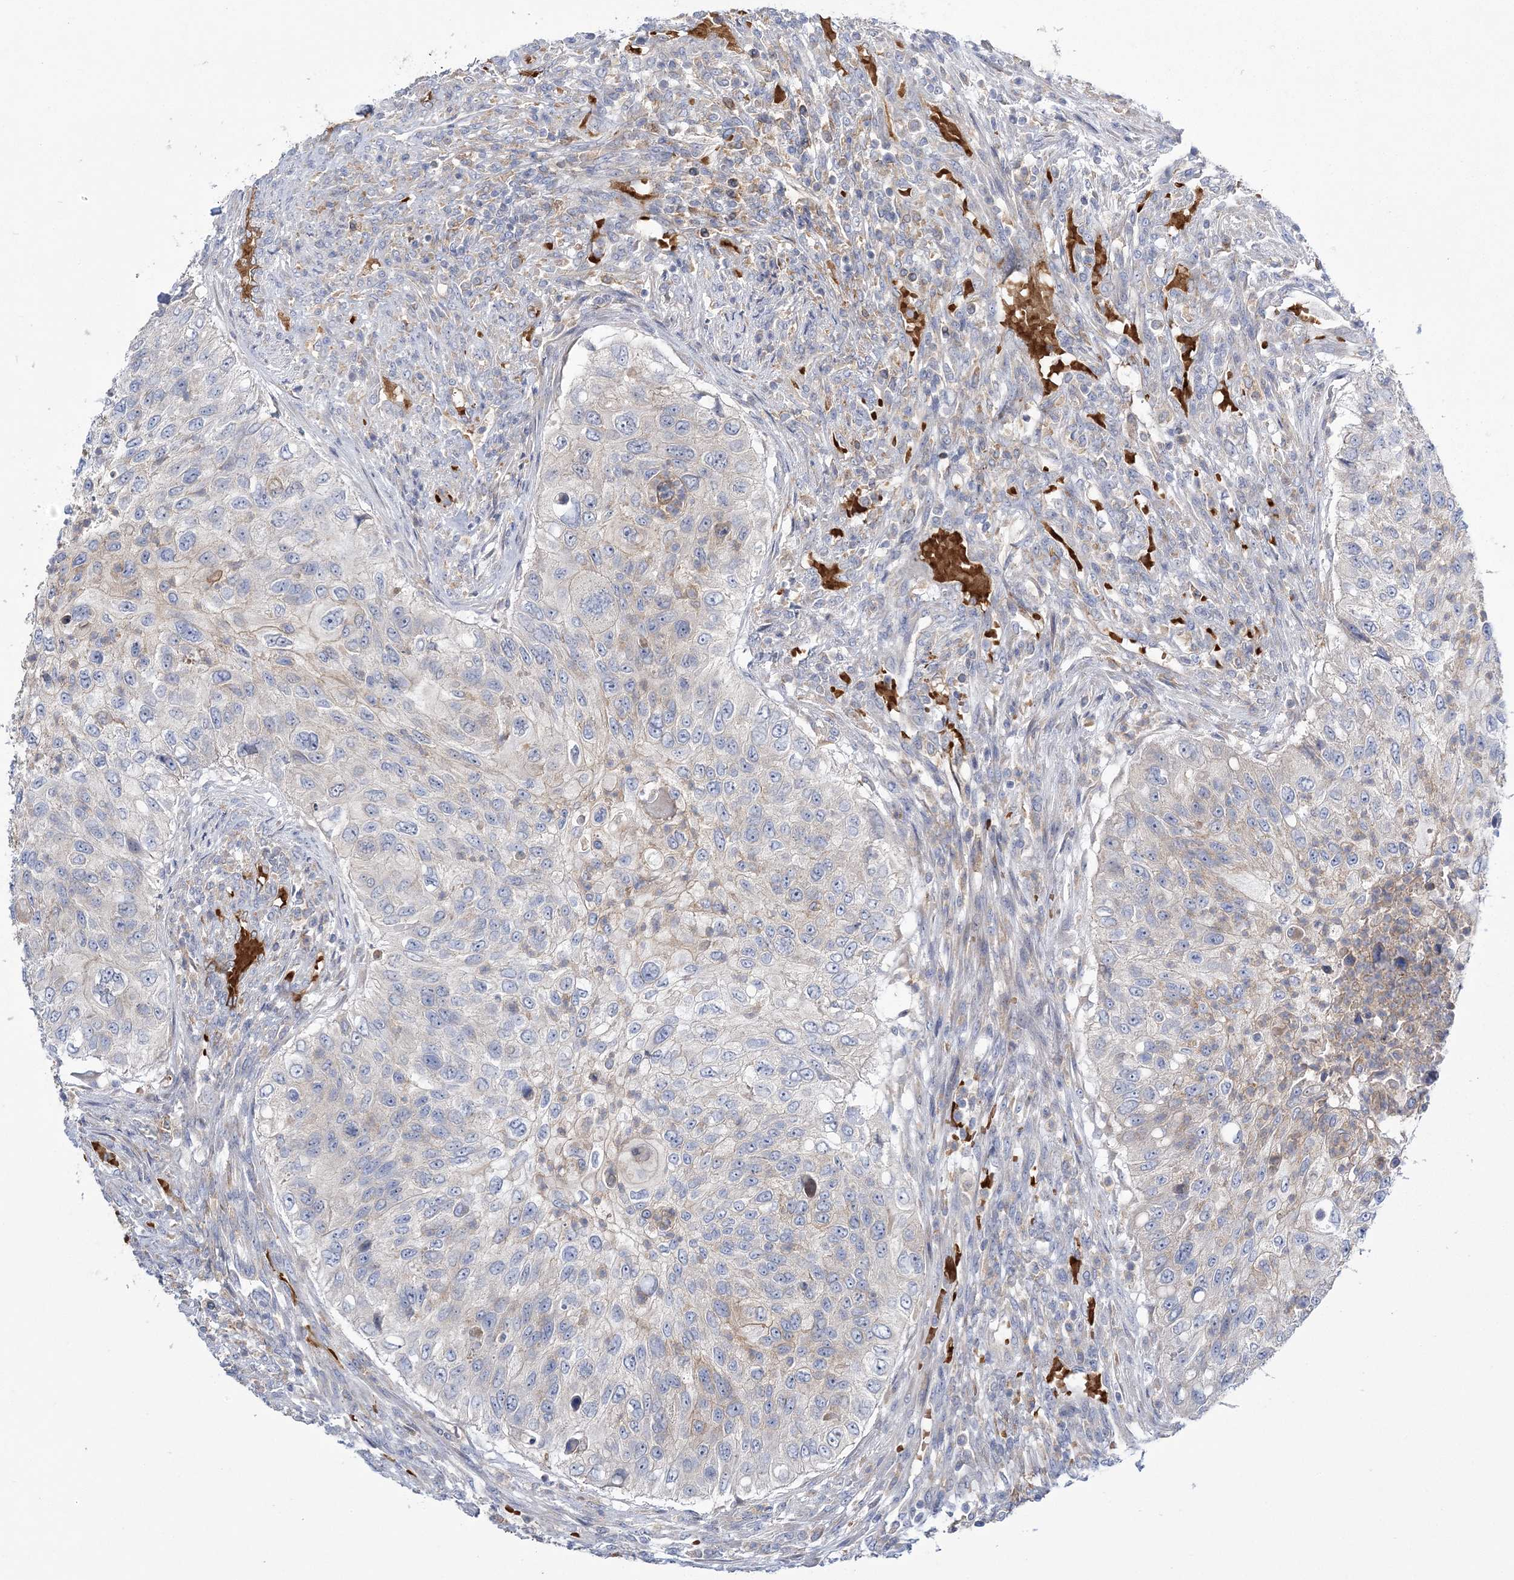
{"staining": {"intensity": "negative", "quantity": "none", "location": "none"}, "tissue": "urothelial cancer", "cell_type": "Tumor cells", "image_type": "cancer", "snomed": [{"axis": "morphology", "description": "Urothelial carcinoma, High grade"}, {"axis": "topography", "description": "Urinary bladder"}], "caption": "The immunohistochemistry (IHC) photomicrograph has no significant expression in tumor cells of urothelial cancer tissue.", "gene": "ATP11B", "patient": {"sex": "female", "age": 60}}